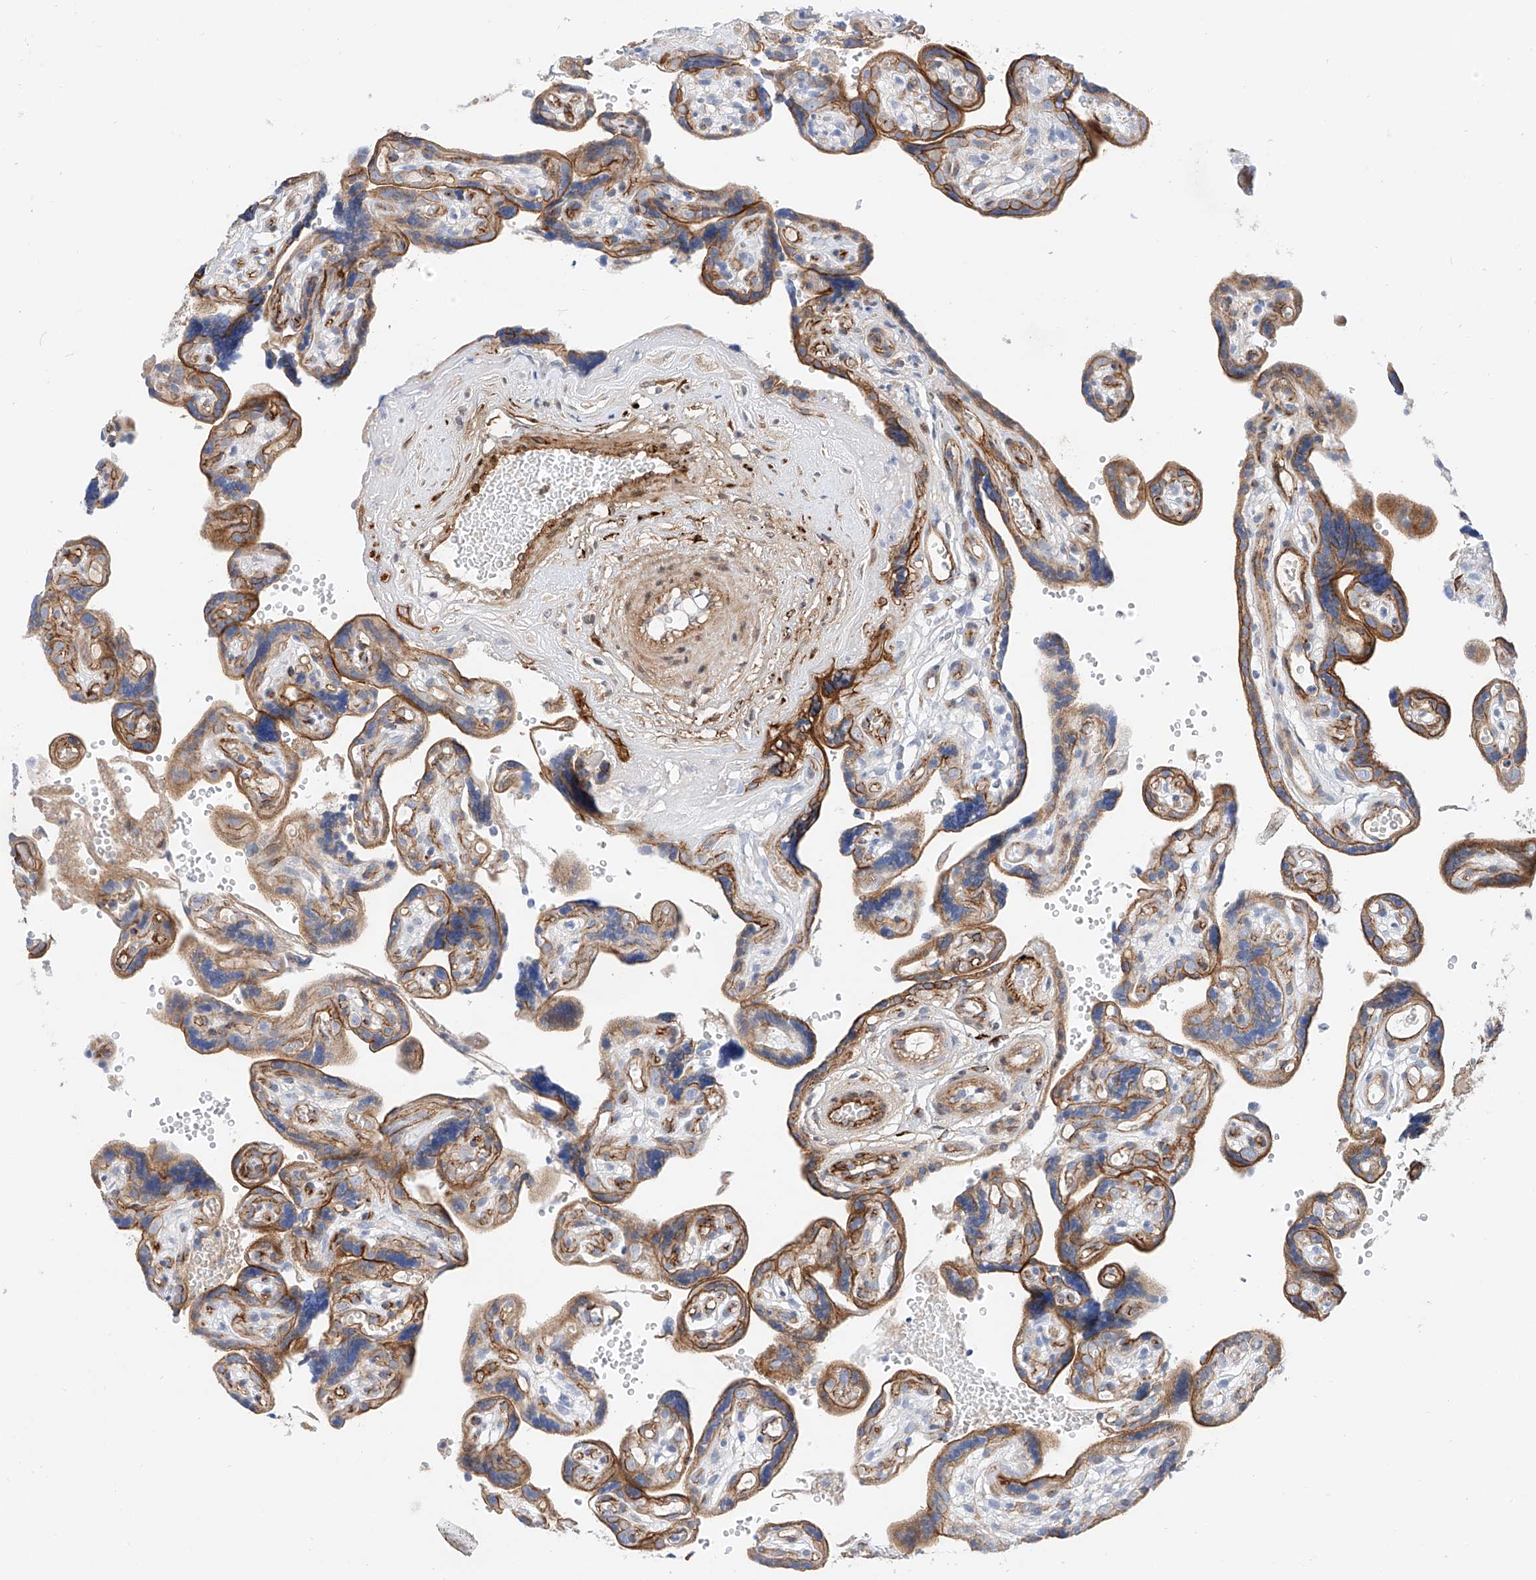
{"staining": {"intensity": "moderate", "quantity": ">75%", "location": "cytoplasmic/membranous"}, "tissue": "placenta", "cell_type": "Decidual cells", "image_type": "normal", "snomed": [{"axis": "morphology", "description": "Normal tissue, NOS"}, {"axis": "topography", "description": "Placenta"}], "caption": "Immunohistochemistry histopathology image of unremarkable placenta: human placenta stained using IHC reveals medium levels of moderate protein expression localized specifically in the cytoplasmic/membranous of decidual cells, appearing as a cytoplasmic/membranous brown color.", "gene": "SBSPON", "patient": {"sex": "female", "age": 30}}